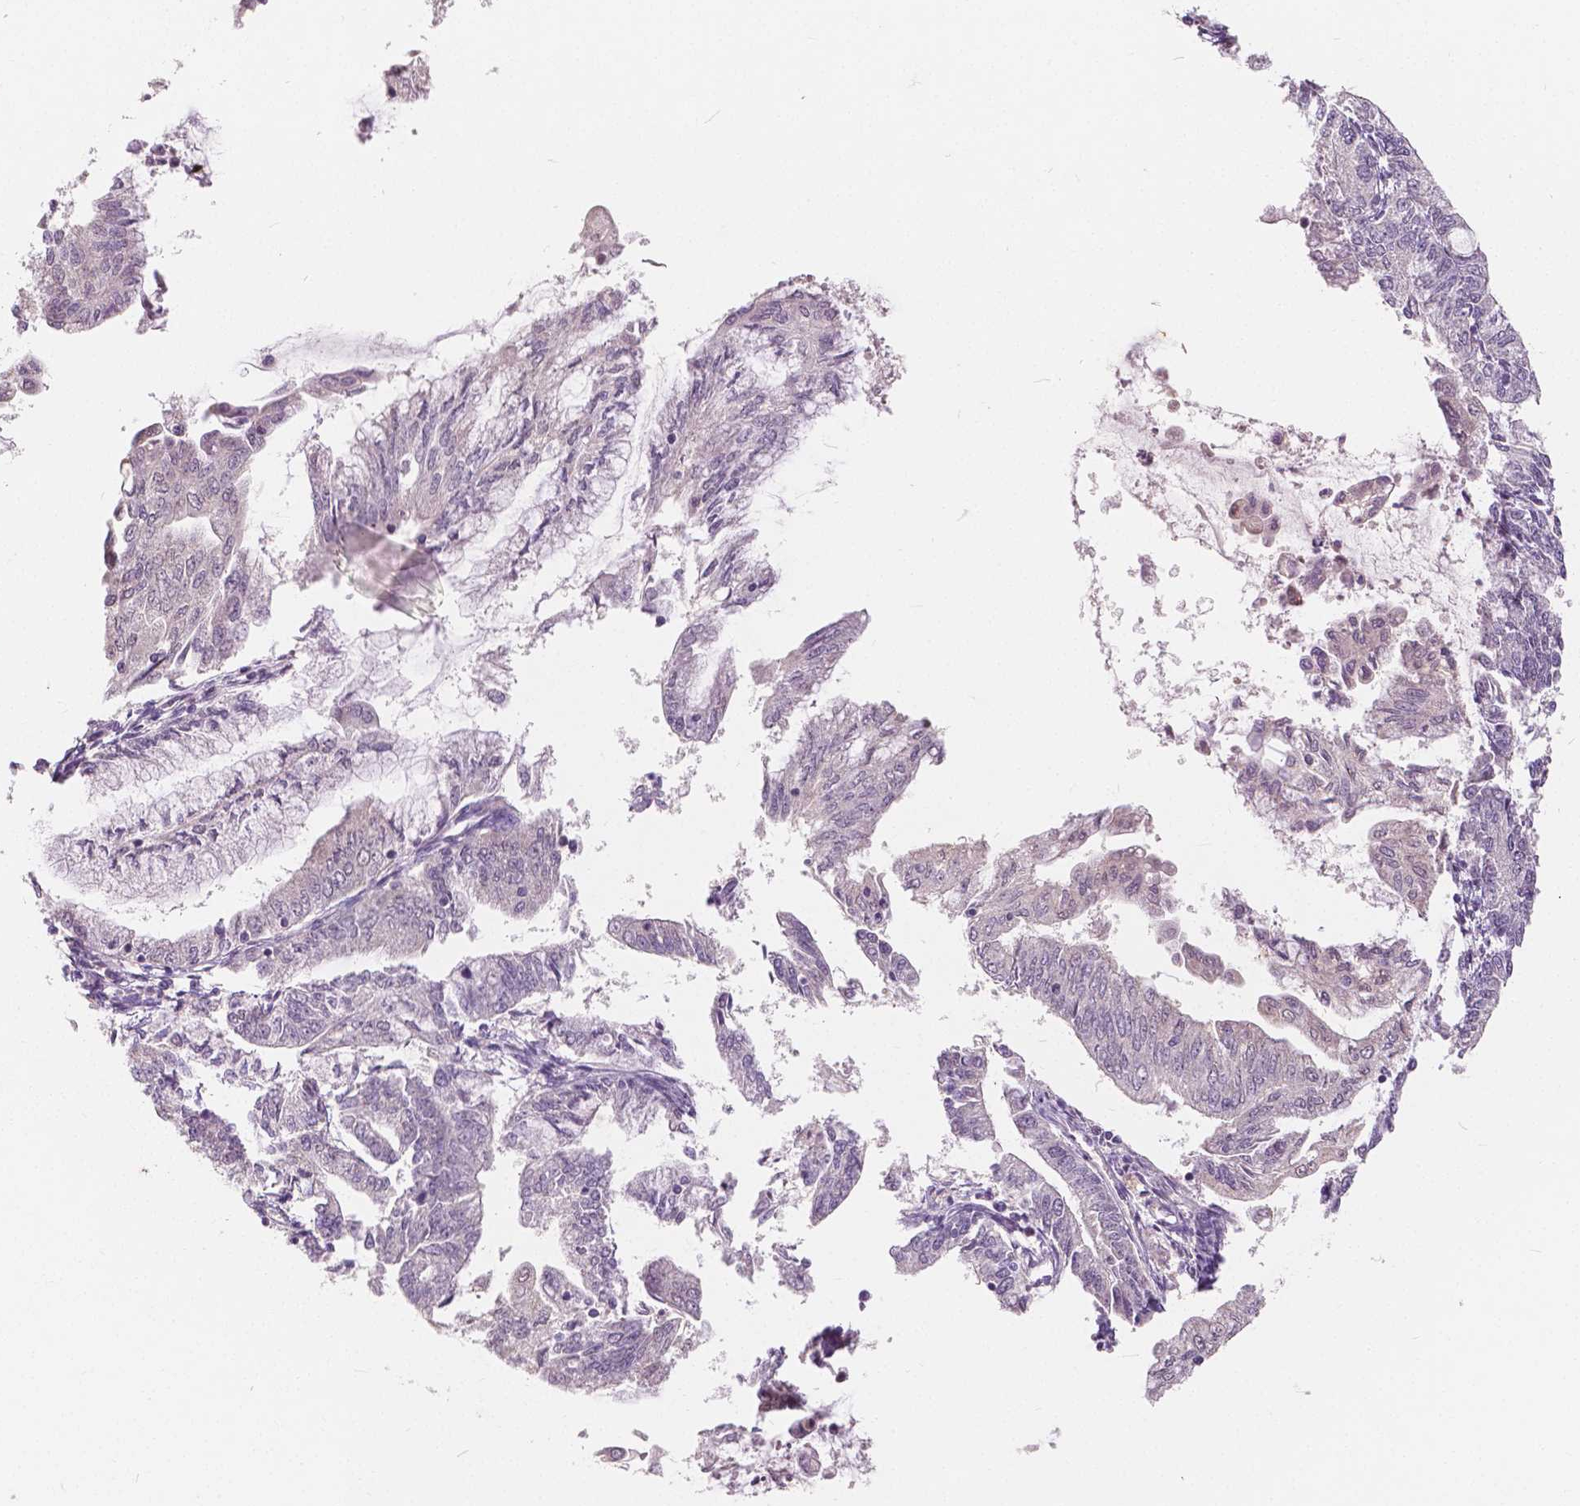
{"staining": {"intensity": "negative", "quantity": "none", "location": "none"}, "tissue": "endometrial cancer", "cell_type": "Tumor cells", "image_type": "cancer", "snomed": [{"axis": "morphology", "description": "Adenocarcinoma, NOS"}, {"axis": "topography", "description": "Endometrium"}], "caption": "The micrograph exhibits no significant staining in tumor cells of endometrial cancer.", "gene": "NAPRT", "patient": {"sex": "female", "age": 55}}